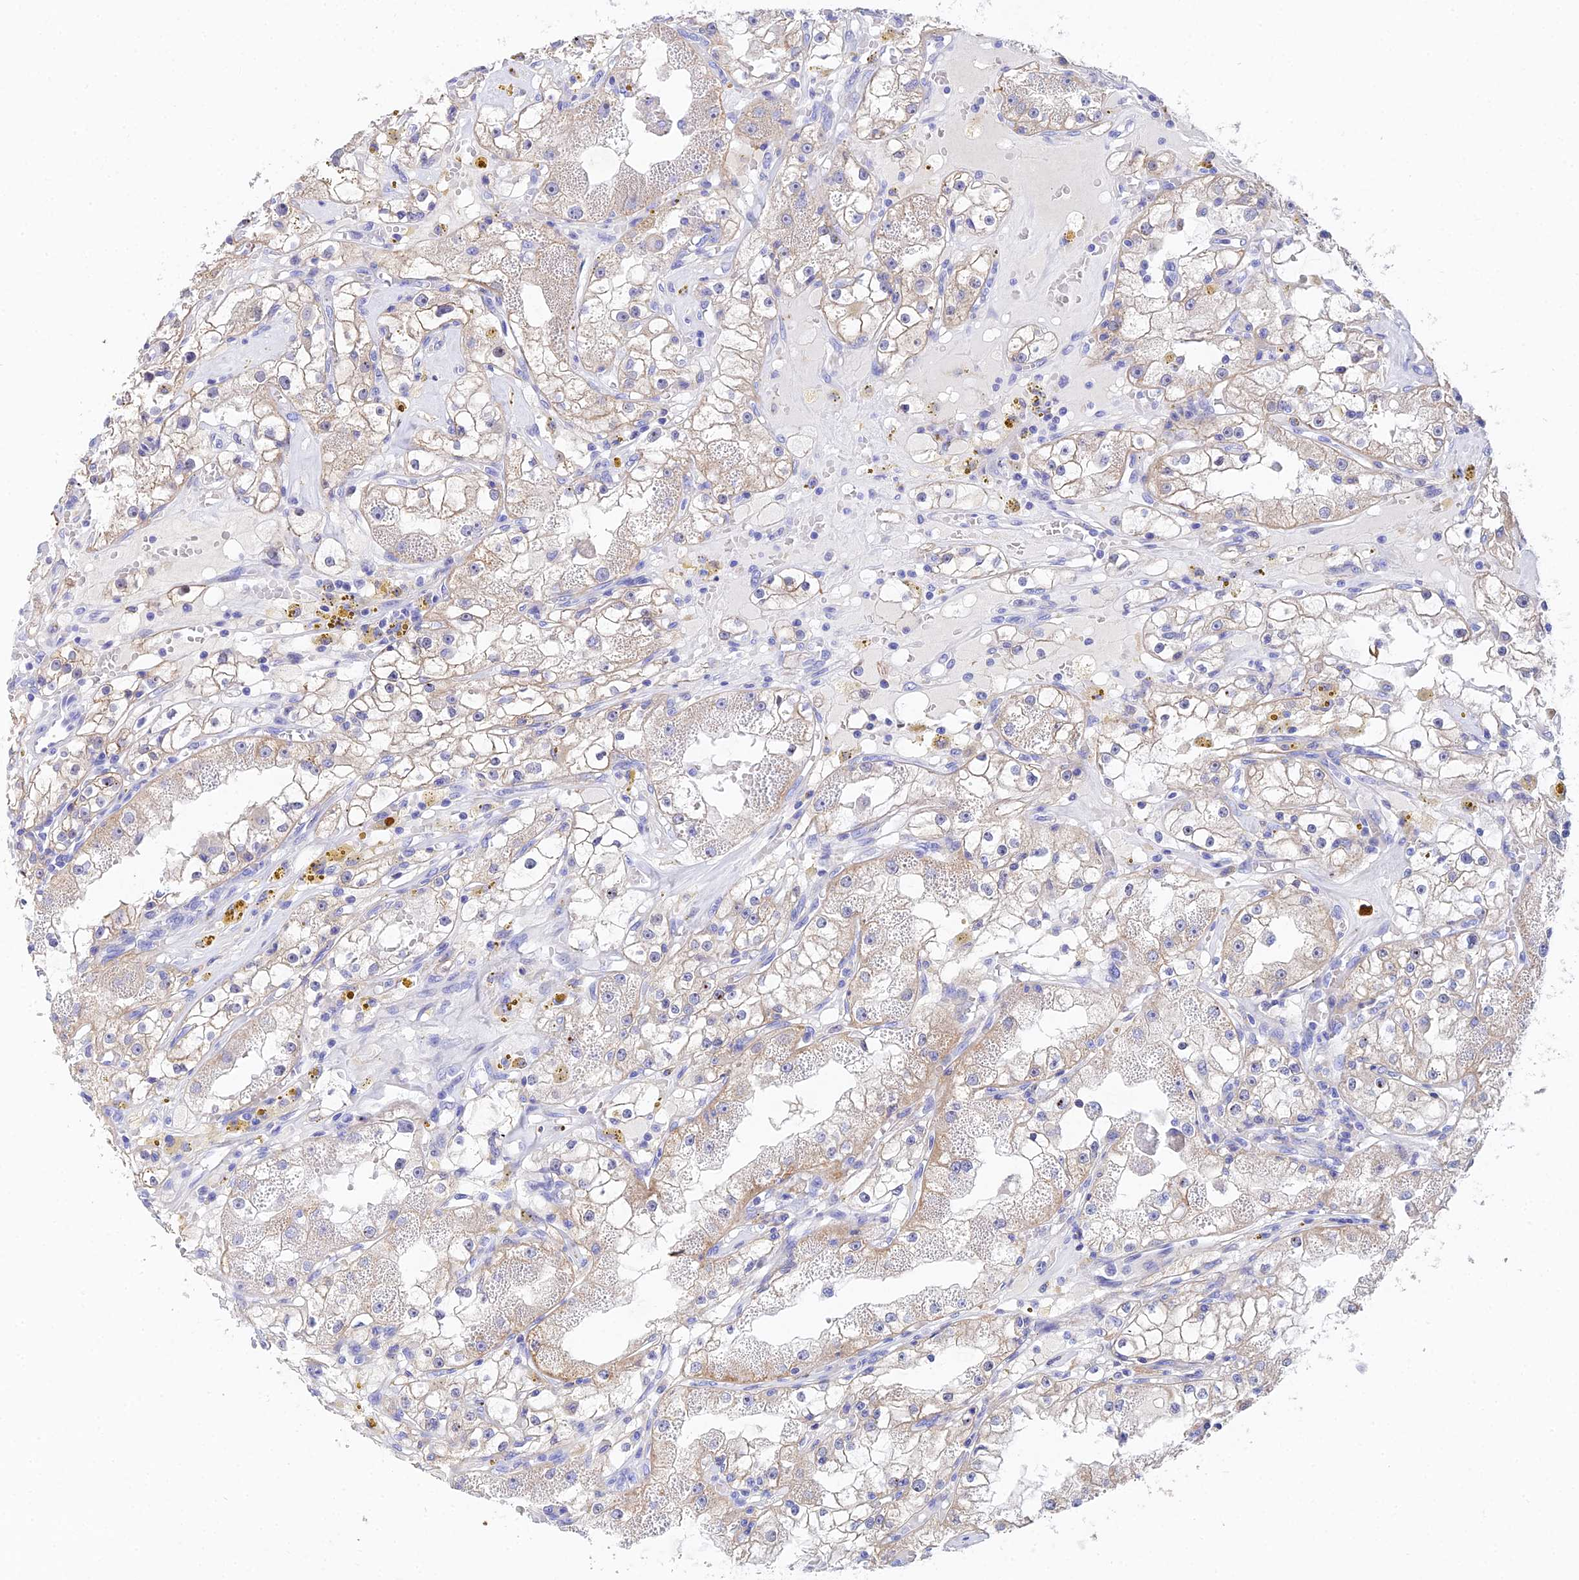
{"staining": {"intensity": "weak", "quantity": "<25%", "location": "cytoplasmic/membranous"}, "tissue": "renal cancer", "cell_type": "Tumor cells", "image_type": "cancer", "snomed": [{"axis": "morphology", "description": "Adenocarcinoma, NOS"}, {"axis": "topography", "description": "Kidney"}], "caption": "An immunohistochemistry (IHC) photomicrograph of renal cancer (adenocarcinoma) is shown. There is no staining in tumor cells of renal cancer (adenocarcinoma).", "gene": "CEP41", "patient": {"sex": "male", "age": 56}}